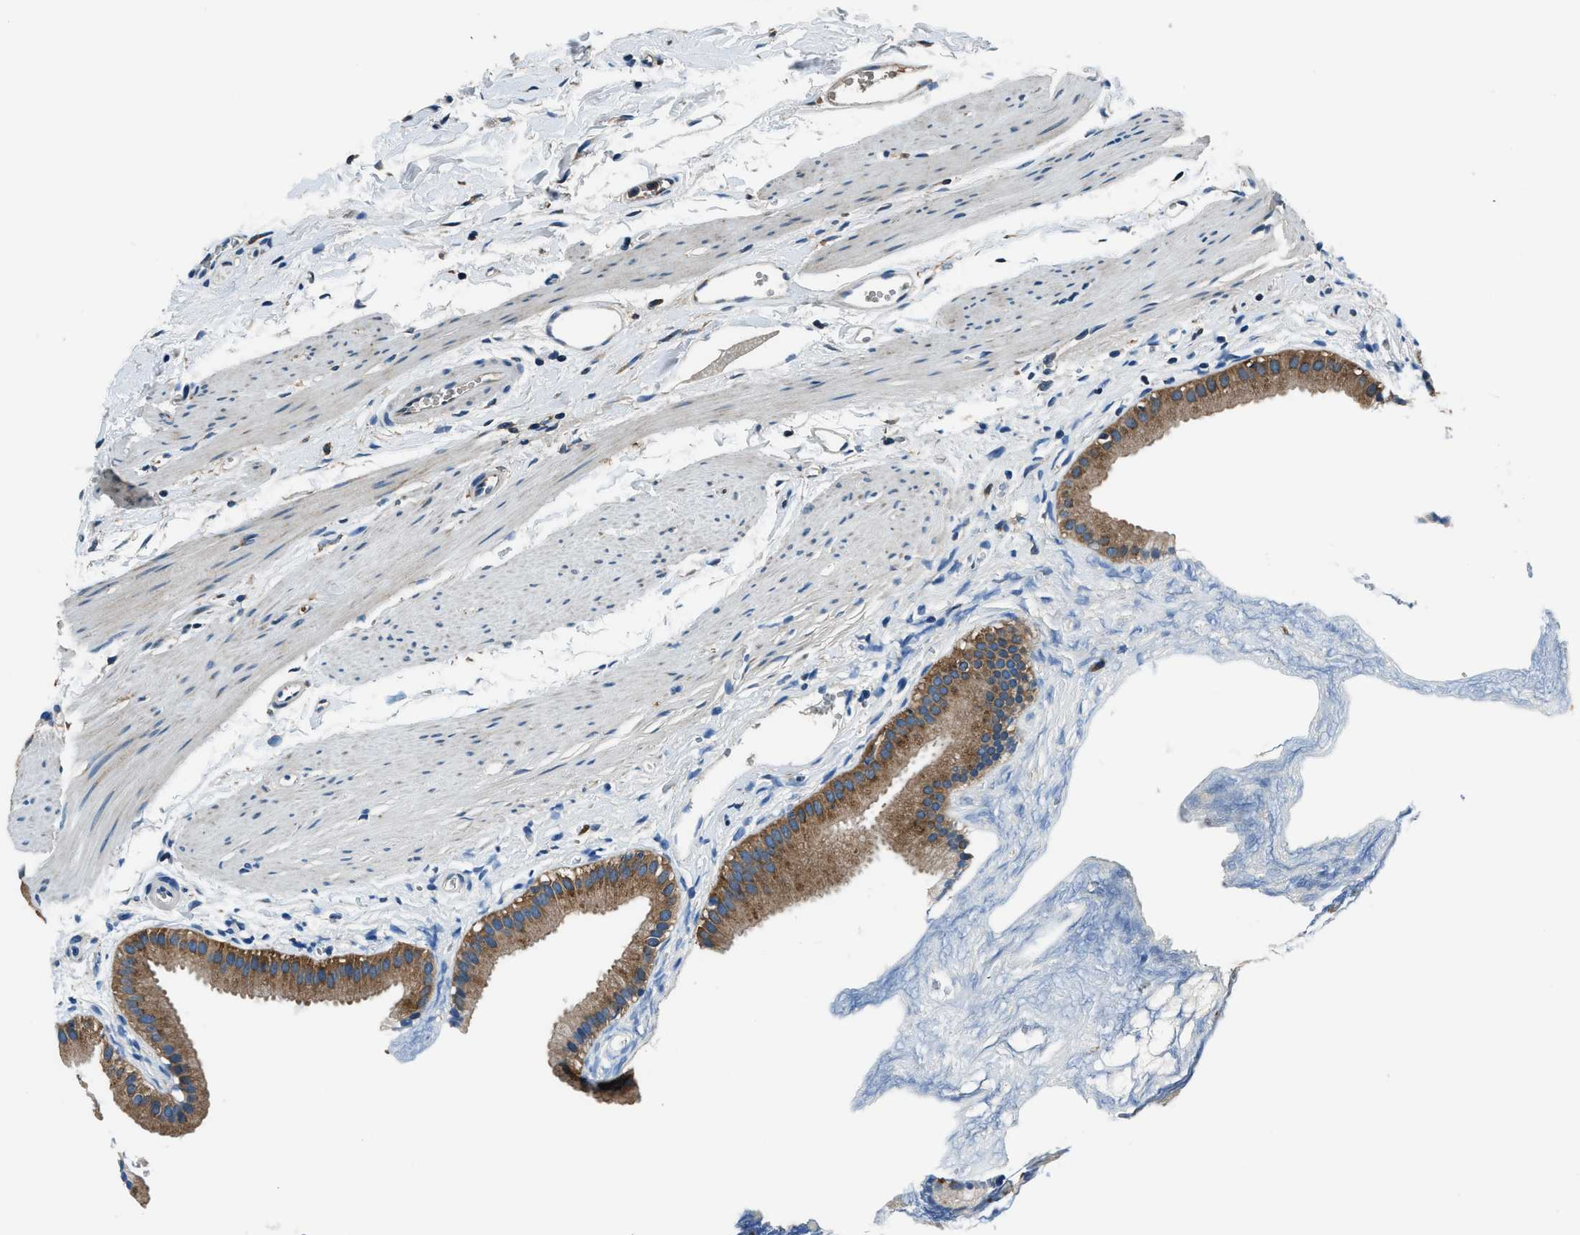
{"staining": {"intensity": "strong", "quantity": ">75%", "location": "cytoplasmic/membranous"}, "tissue": "gallbladder", "cell_type": "Glandular cells", "image_type": "normal", "snomed": [{"axis": "morphology", "description": "Normal tissue, NOS"}, {"axis": "topography", "description": "Gallbladder"}], "caption": "Immunohistochemical staining of benign human gallbladder shows strong cytoplasmic/membranous protein positivity in about >75% of glandular cells. (Stains: DAB in brown, nuclei in blue, Microscopy: brightfield microscopy at high magnification).", "gene": "ARFGAP2", "patient": {"sex": "female", "age": 64}}